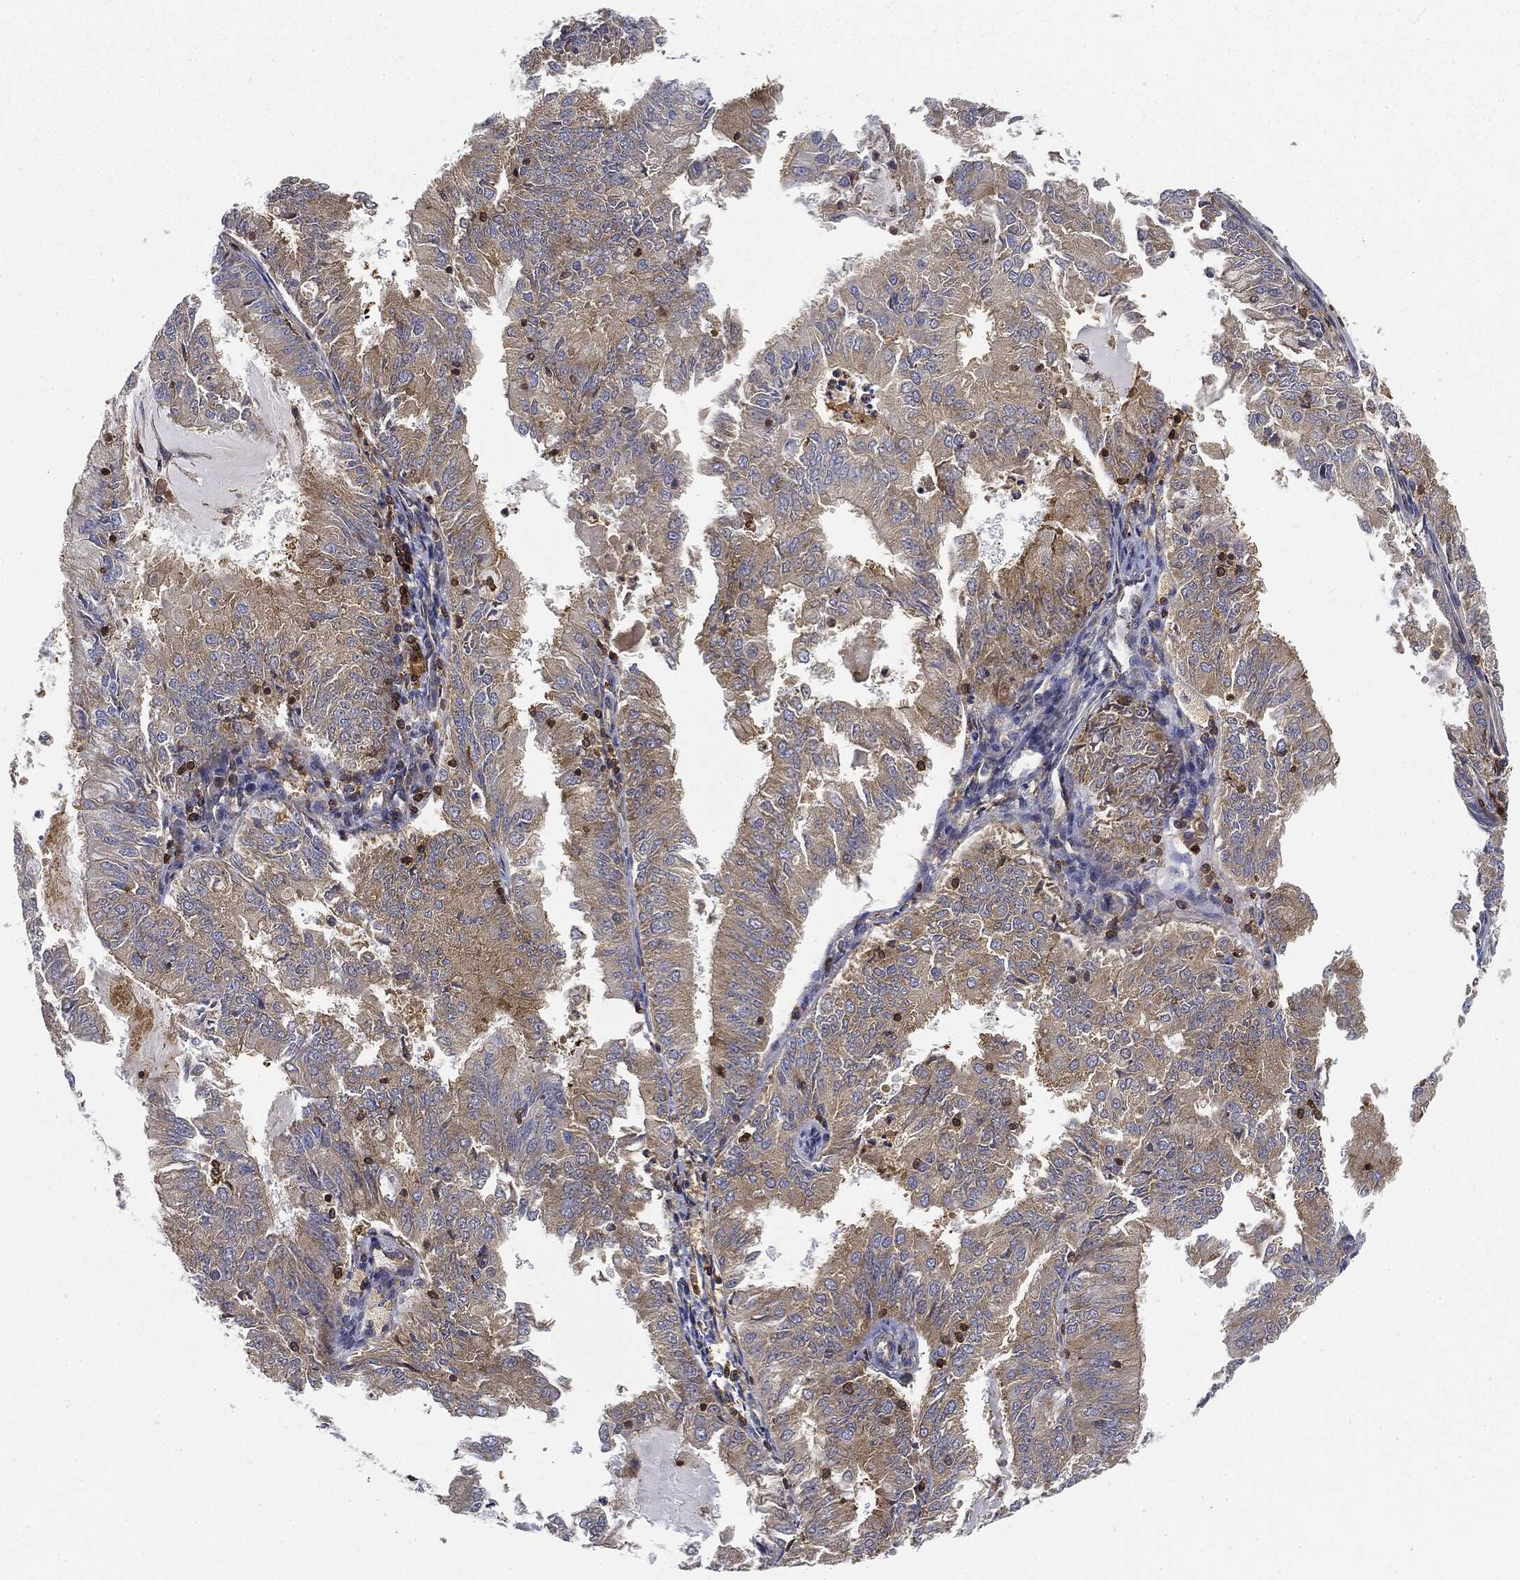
{"staining": {"intensity": "weak", "quantity": "25%-75%", "location": "cytoplasmic/membranous"}, "tissue": "endometrial cancer", "cell_type": "Tumor cells", "image_type": "cancer", "snomed": [{"axis": "morphology", "description": "Adenocarcinoma, NOS"}, {"axis": "topography", "description": "Endometrium"}], "caption": "A high-resolution micrograph shows immunohistochemistry (IHC) staining of adenocarcinoma (endometrial), which reveals weak cytoplasmic/membranous expression in about 25%-75% of tumor cells.", "gene": "WDR1", "patient": {"sex": "female", "age": 57}}